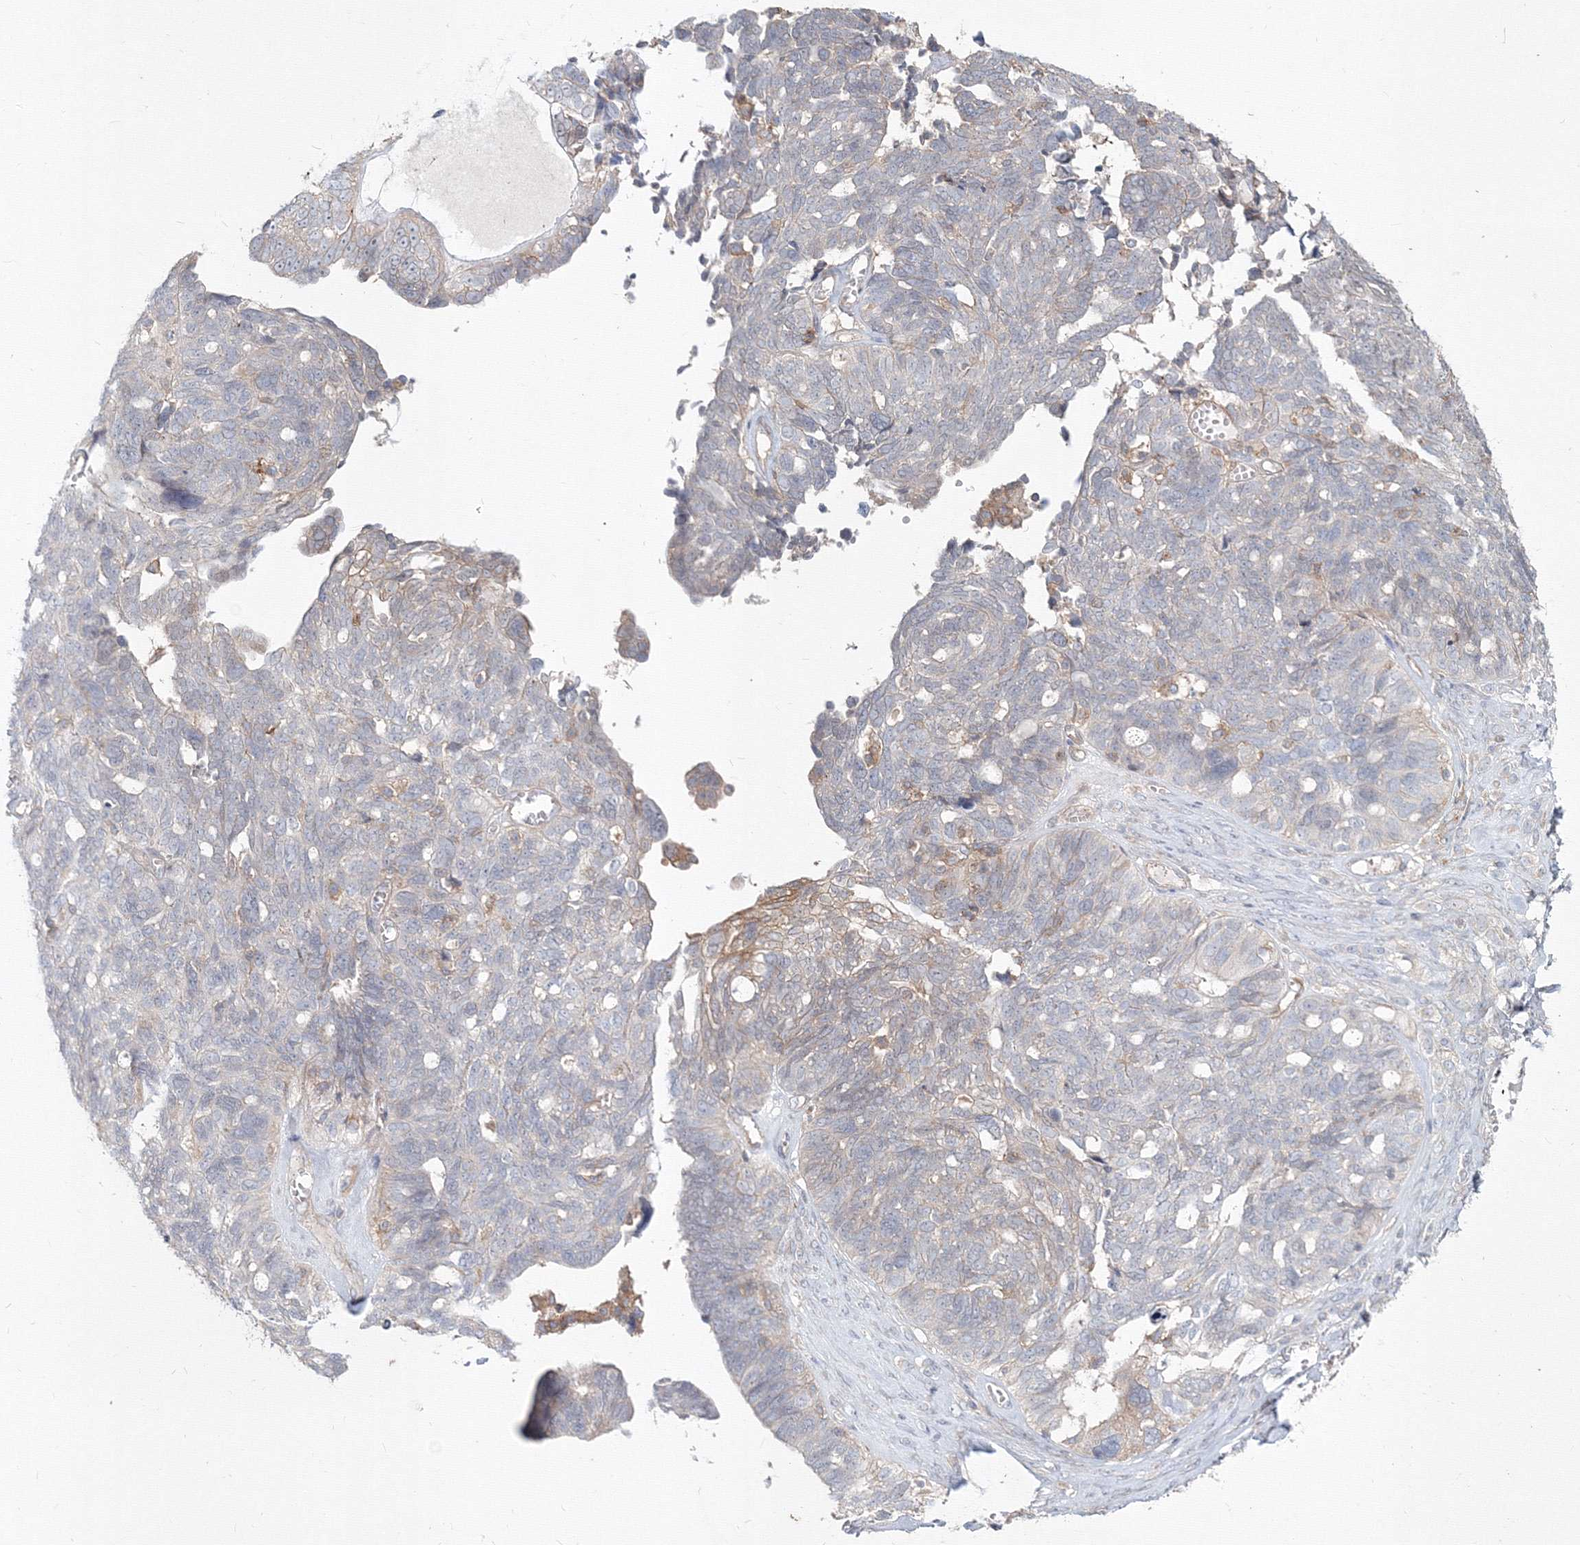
{"staining": {"intensity": "negative", "quantity": "none", "location": "none"}, "tissue": "ovarian cancer", "cell_type": "Tumor cells", "image_type": "cancer", "snomed": [{"axis": "morphology", "description": "Cystadenocarcinoma, serous, NOS"}, {"axis": "topography", "description": "Ovary"}], "caption": "A photomicrograph of ovarian cancer stained for a protein demonstrates no brown staining in tumor cells.", "gene": "SH3PXD2A", "patient": {"sex": "female", "age": 79}}